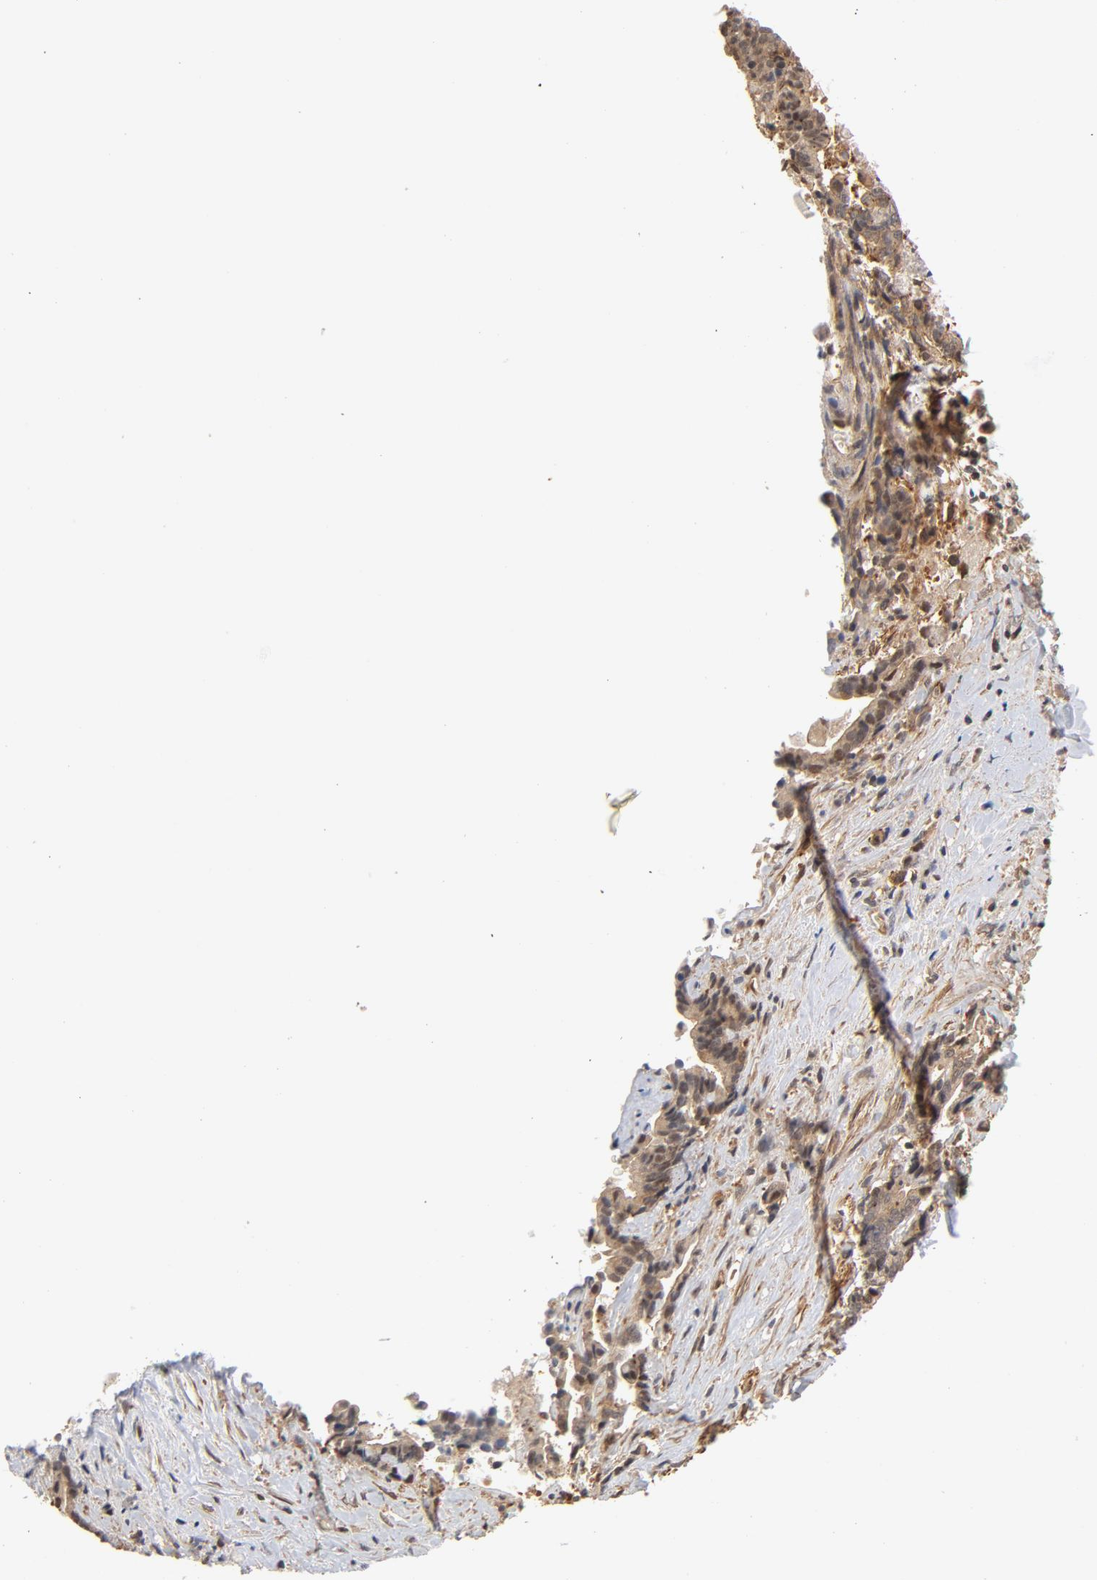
{"staining": {"intensity": "moderate", "quantity": ">75%", "location": "cytoplasmic/membranous,nuclear"}, "tissue": "liver cancer", "cell_type": "Tumor cells", "image_type": "cancer", "snomed": [{"axis": "morphology", "description": "Cholangiocarcinoma"}, {"axis": "topography", "description": "Liver"}], "caption": "Protein analysis of liver cholangiocarcinoma tissue exhibits moderate cytoplasmic/membranous and nuclear staining in approximately >75% of tumor cells. The protein is shown in brown color, while the nuclei are stained blue.", "gene": "CDC37", "patient": {"sex": "male", "age": 57}}